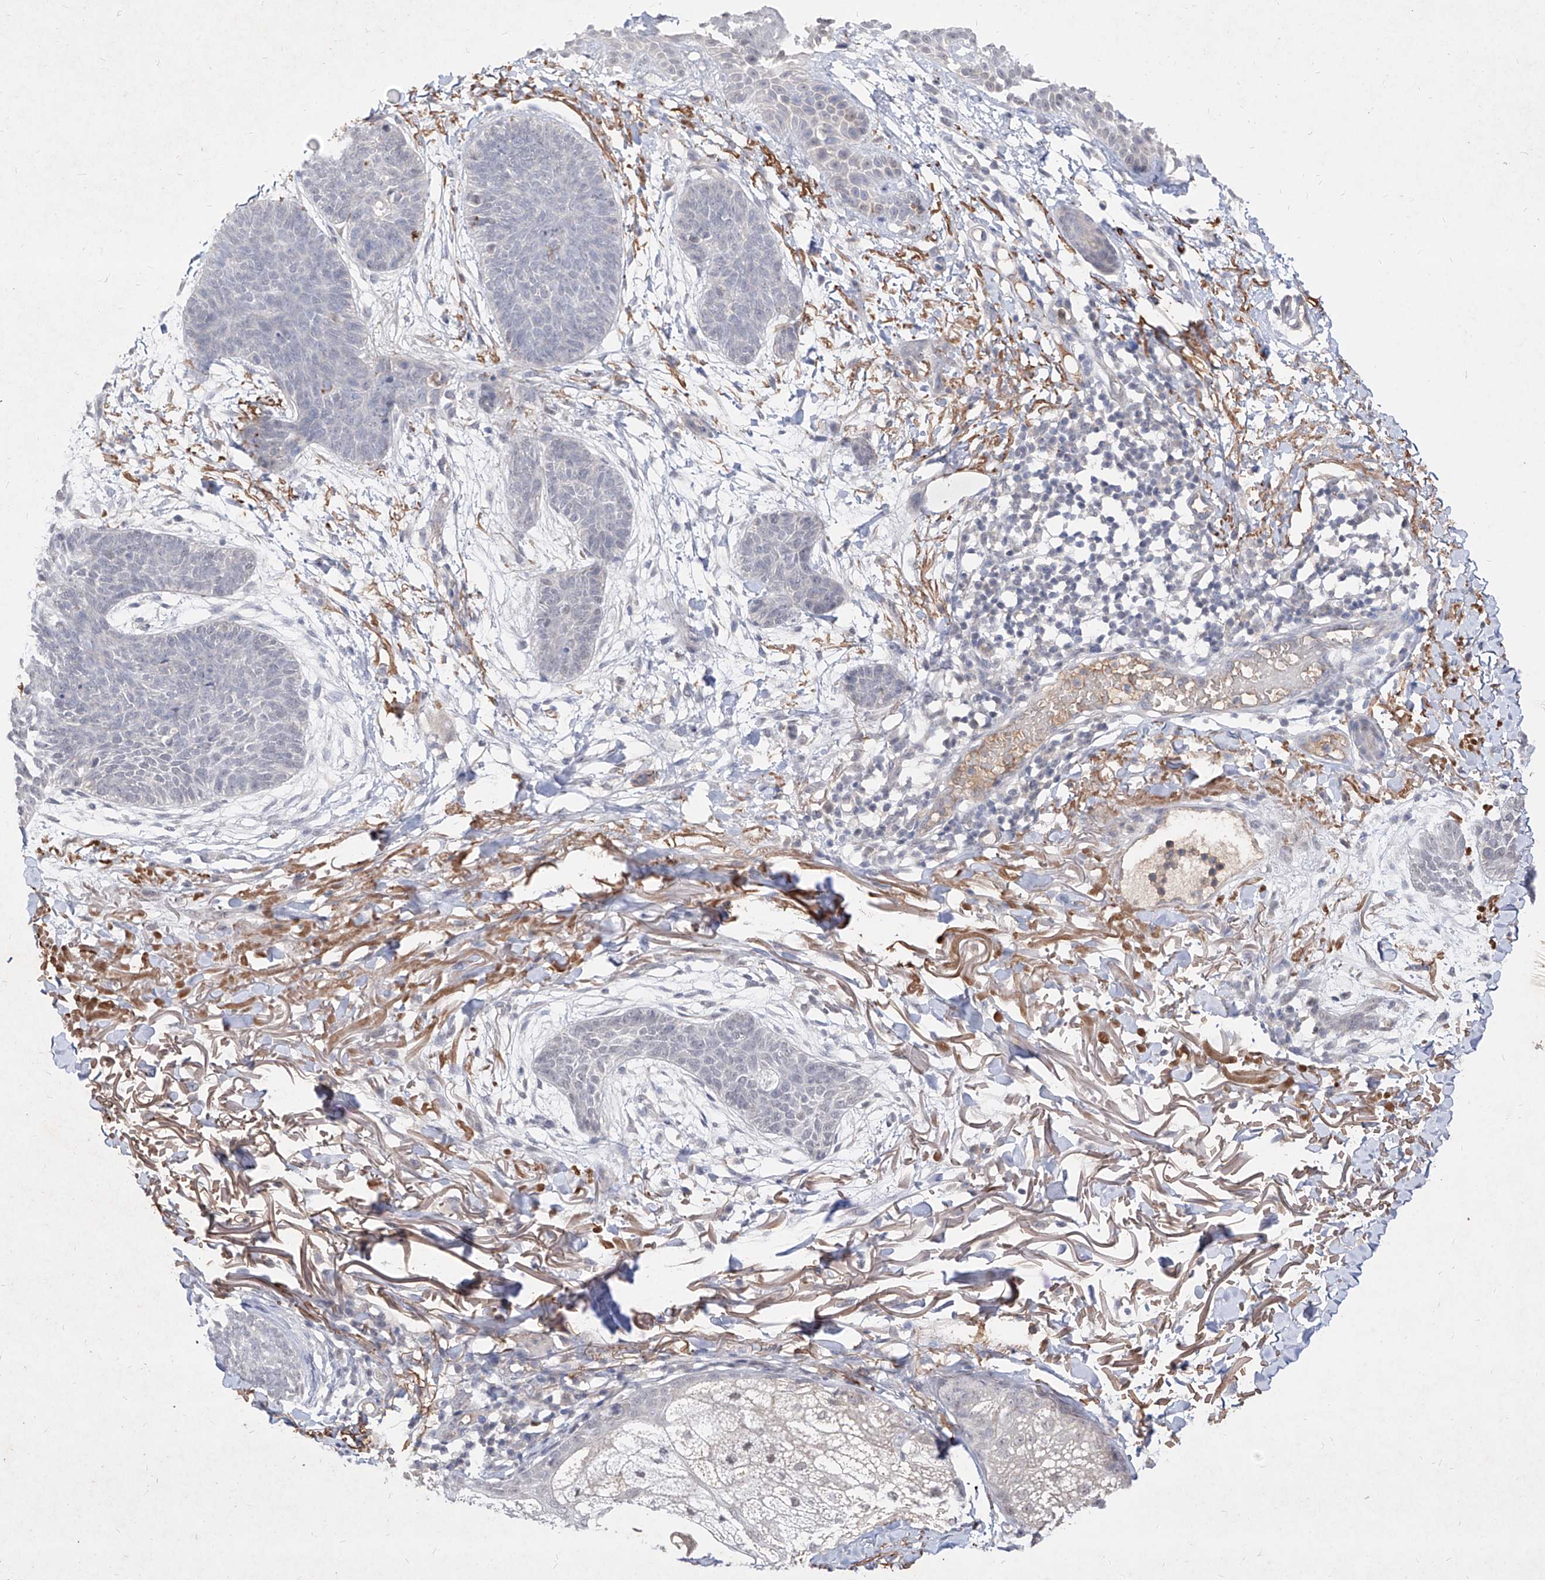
{"staining": {"intensity": "negative", "quantity": "none", "location": "none"}, "tissue": "skin cancer", "cell_type": "Tumor cells", "image_type": "cancer", "snomed": [{"axis": "morphology", "description": "Basal cell carcinoma"}, {"axis": "topography", "description": "Skin"}], "caption": "The immunohistochemistry micrograph has no significant positivity in tumor cells of skin basal cell carcinoma tissue.", "gene": "C4A", "patient": {"sex": "male", "age": 85}}